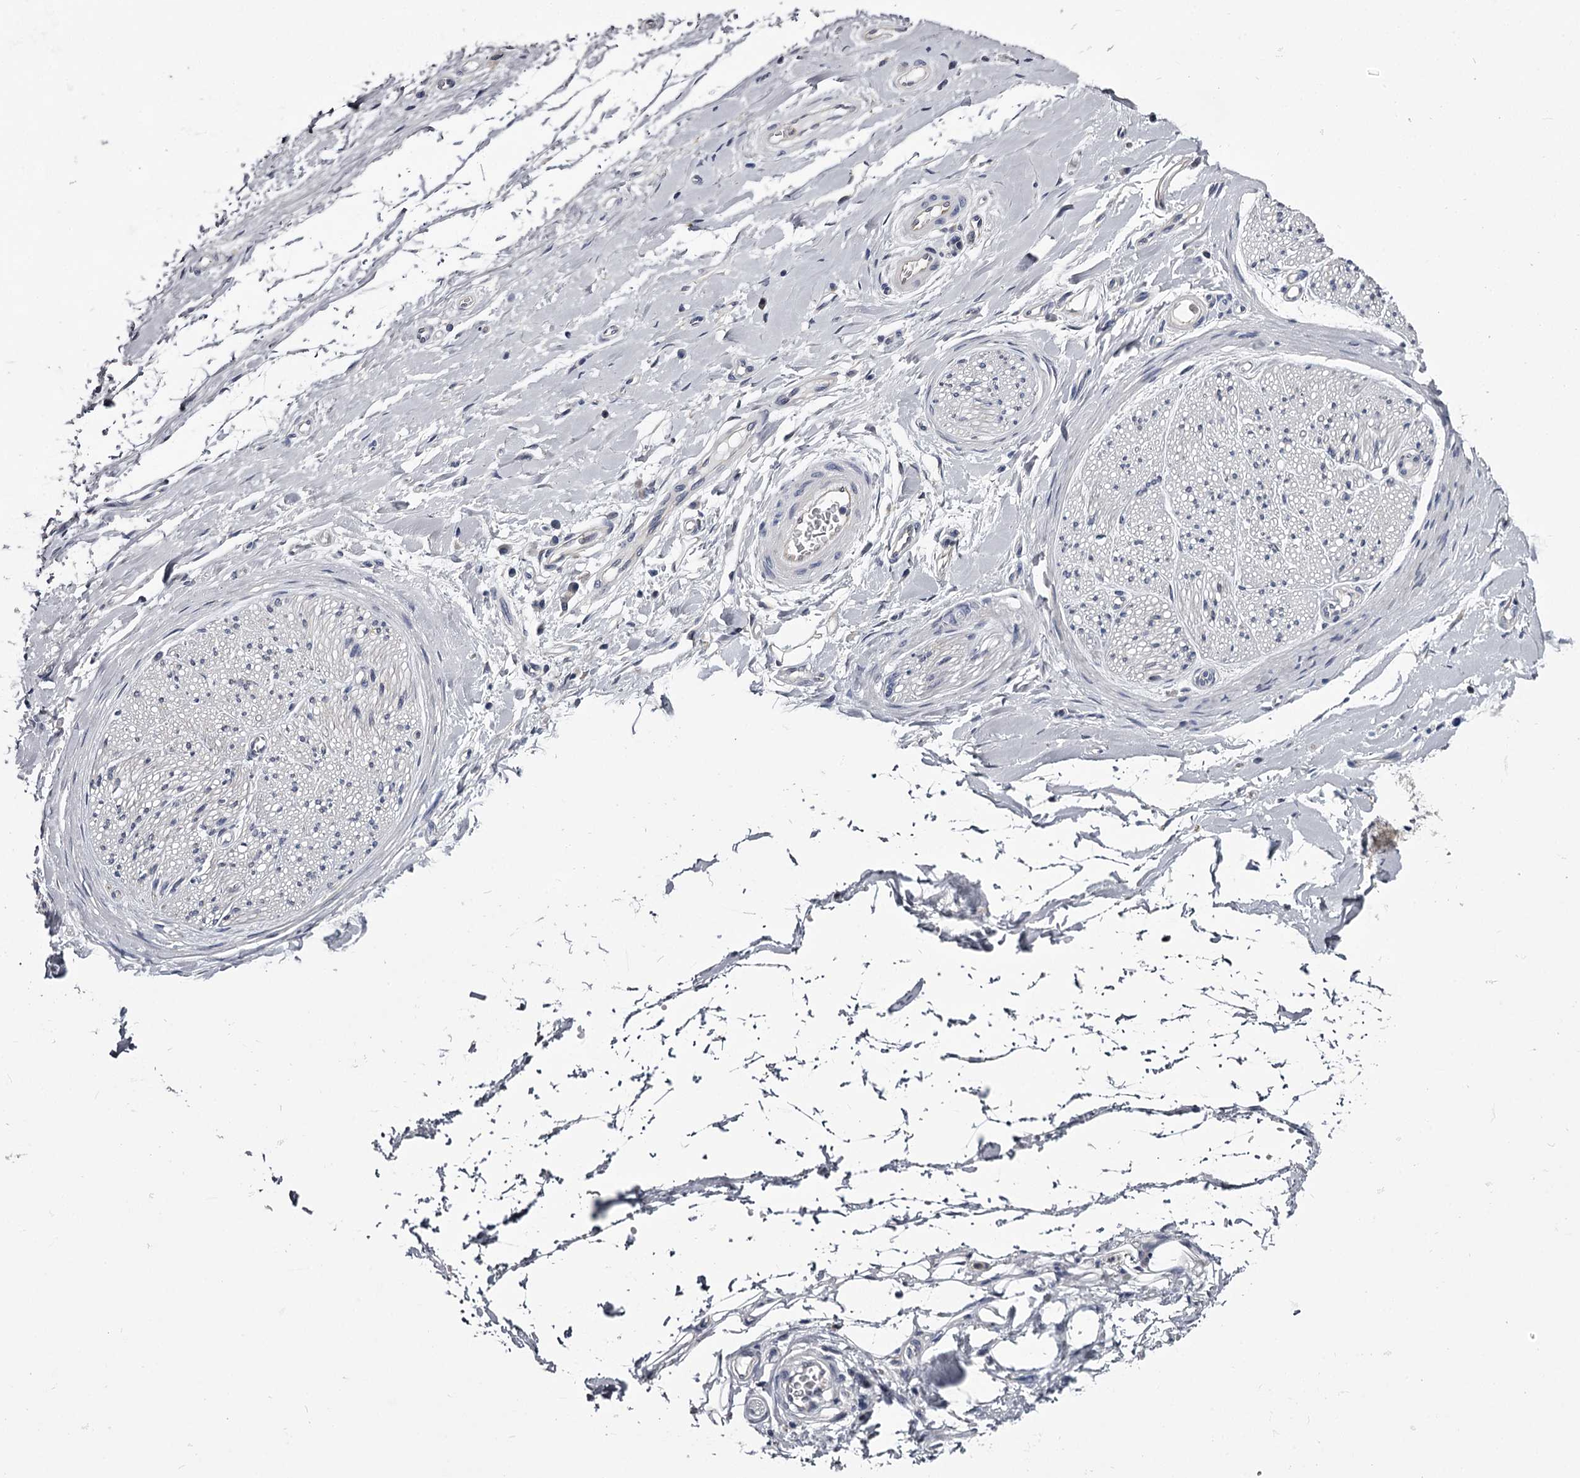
{"staining": {"intensity": "negative", "quantity": "none", "location": "none"}, "tissue": "adipose tissue", "cell_type": "Adipocytes", "image_type": "normal", "snomed": [{"axis": "morphology", "description": "Normal tissue, NOS"}, {"axis": "morphology", "description": "Adenocarcinoma, NOS"}, {"axis": "topography", "description": "Stomach, upper"}, {"axis": "topography", "description": "Peripheral nerve tissue"}], "caption": "The micrograph shows no significant positivity in adipocytes of adipose tissue. (DAB immunohistochemistry (IHC), high magnification).", "gene": "GSTO1", "patient": {"sex": "male", "age": 62}}